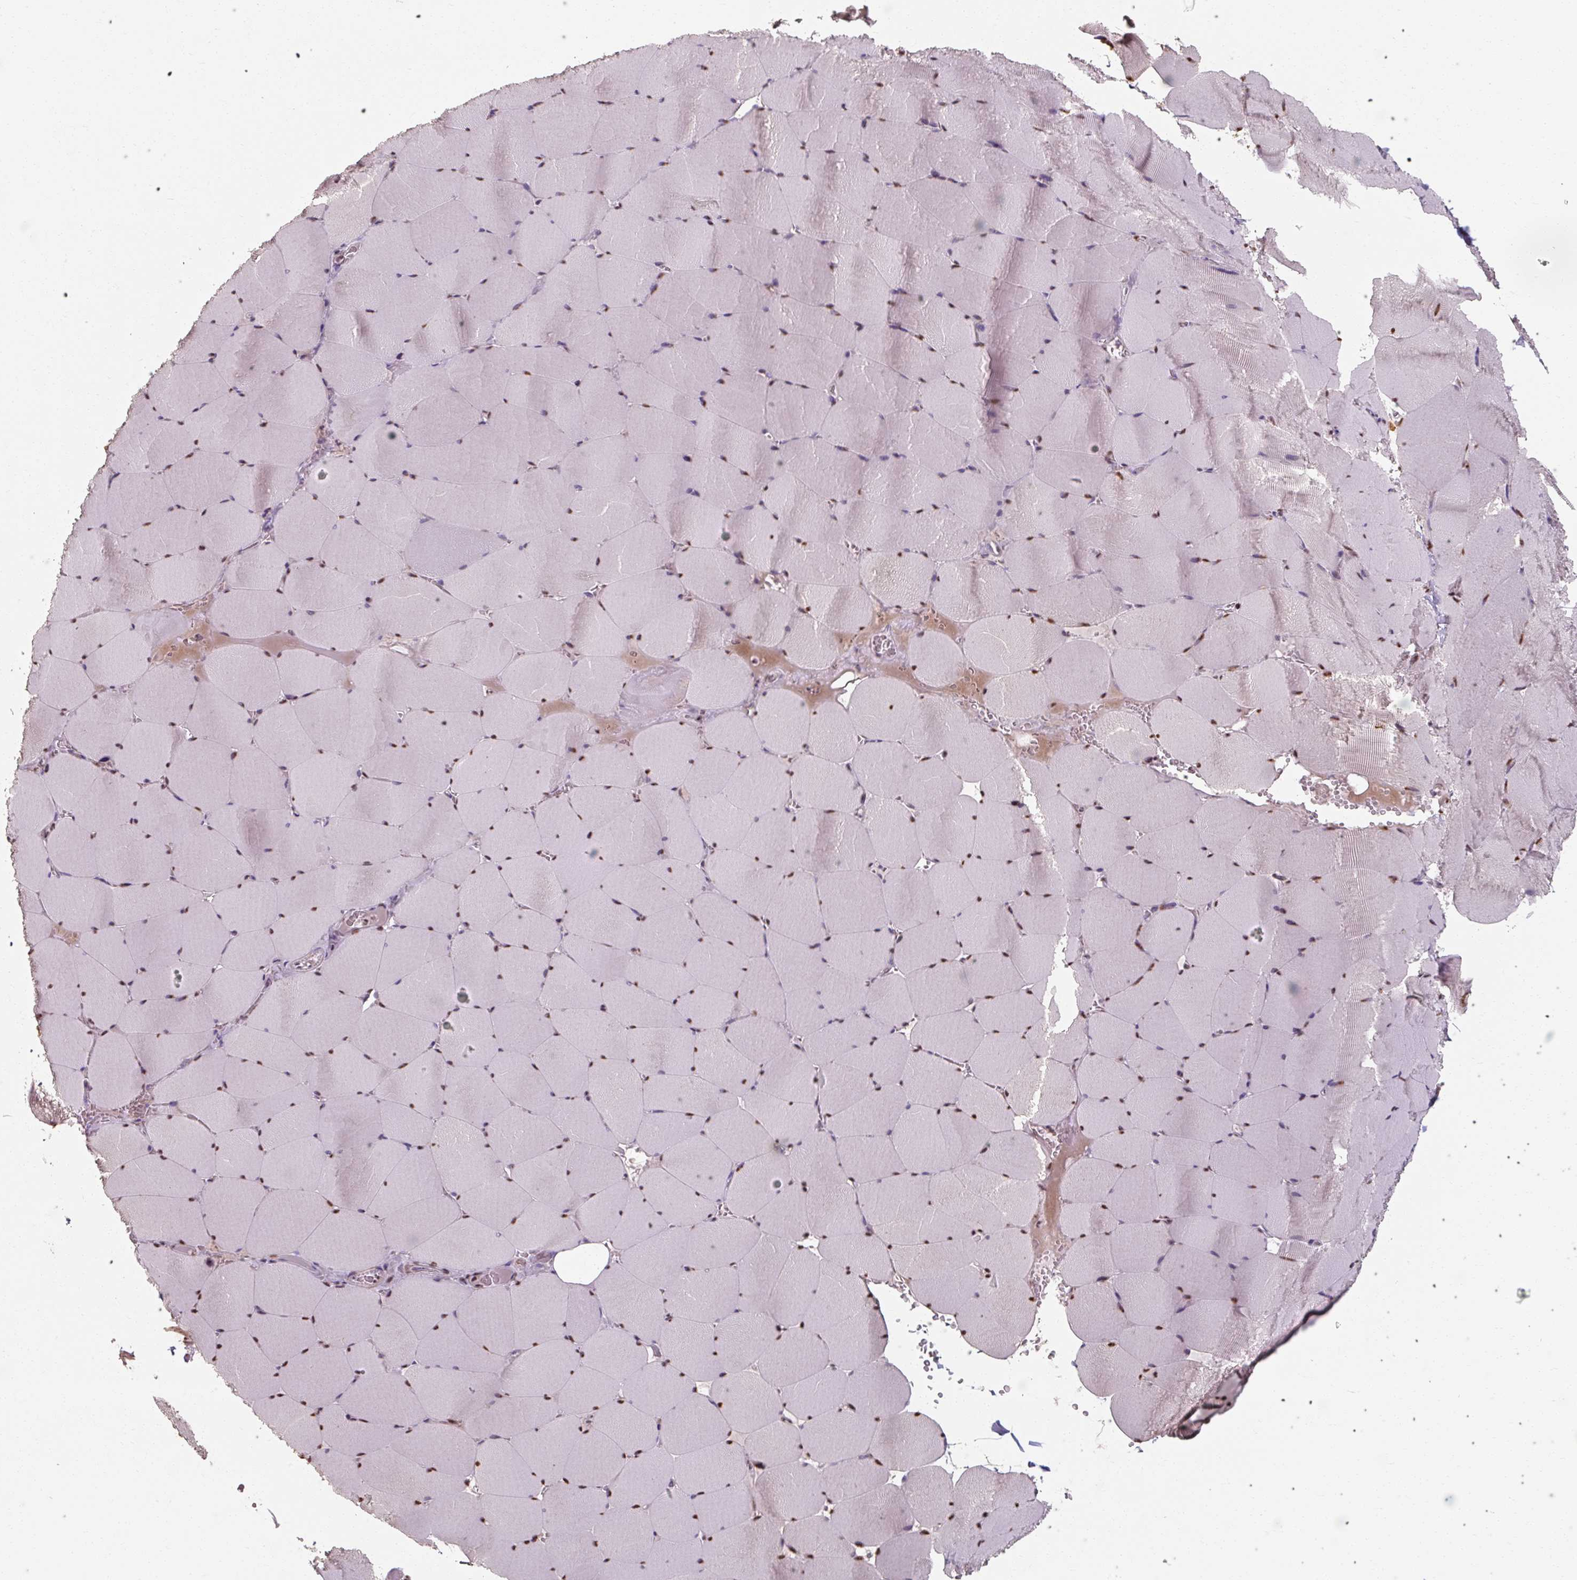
{"staining": {"intensity": "moderate", "quantity": "25%-75%", "location": "nuclear"}, "tissue": "skeletal muscle", "cell_type": "Myocytes", "image_type": "normal", "snomed": [{"axis": "morphology", "description": "Normal tissue, NOS"}, {"axis": "topography", "description": "Skeletal muscle"}, {"axis": "topography", "description": "Head-Neck"}], "caption": "Unremarkable skeletal muscle demonstrates moderate nuclear expression in approximately 25%-75% of myocytes, visualized by immunohistochemistry. The staining is performed using DAB (3,3'-diaminobenzidine) brown chromogen to label protein expression. The nuclei are counter-stained blue using hematoxylin.", "gene": "ENSG00000291316", "patient": {"sex": "male", "age": 66}}